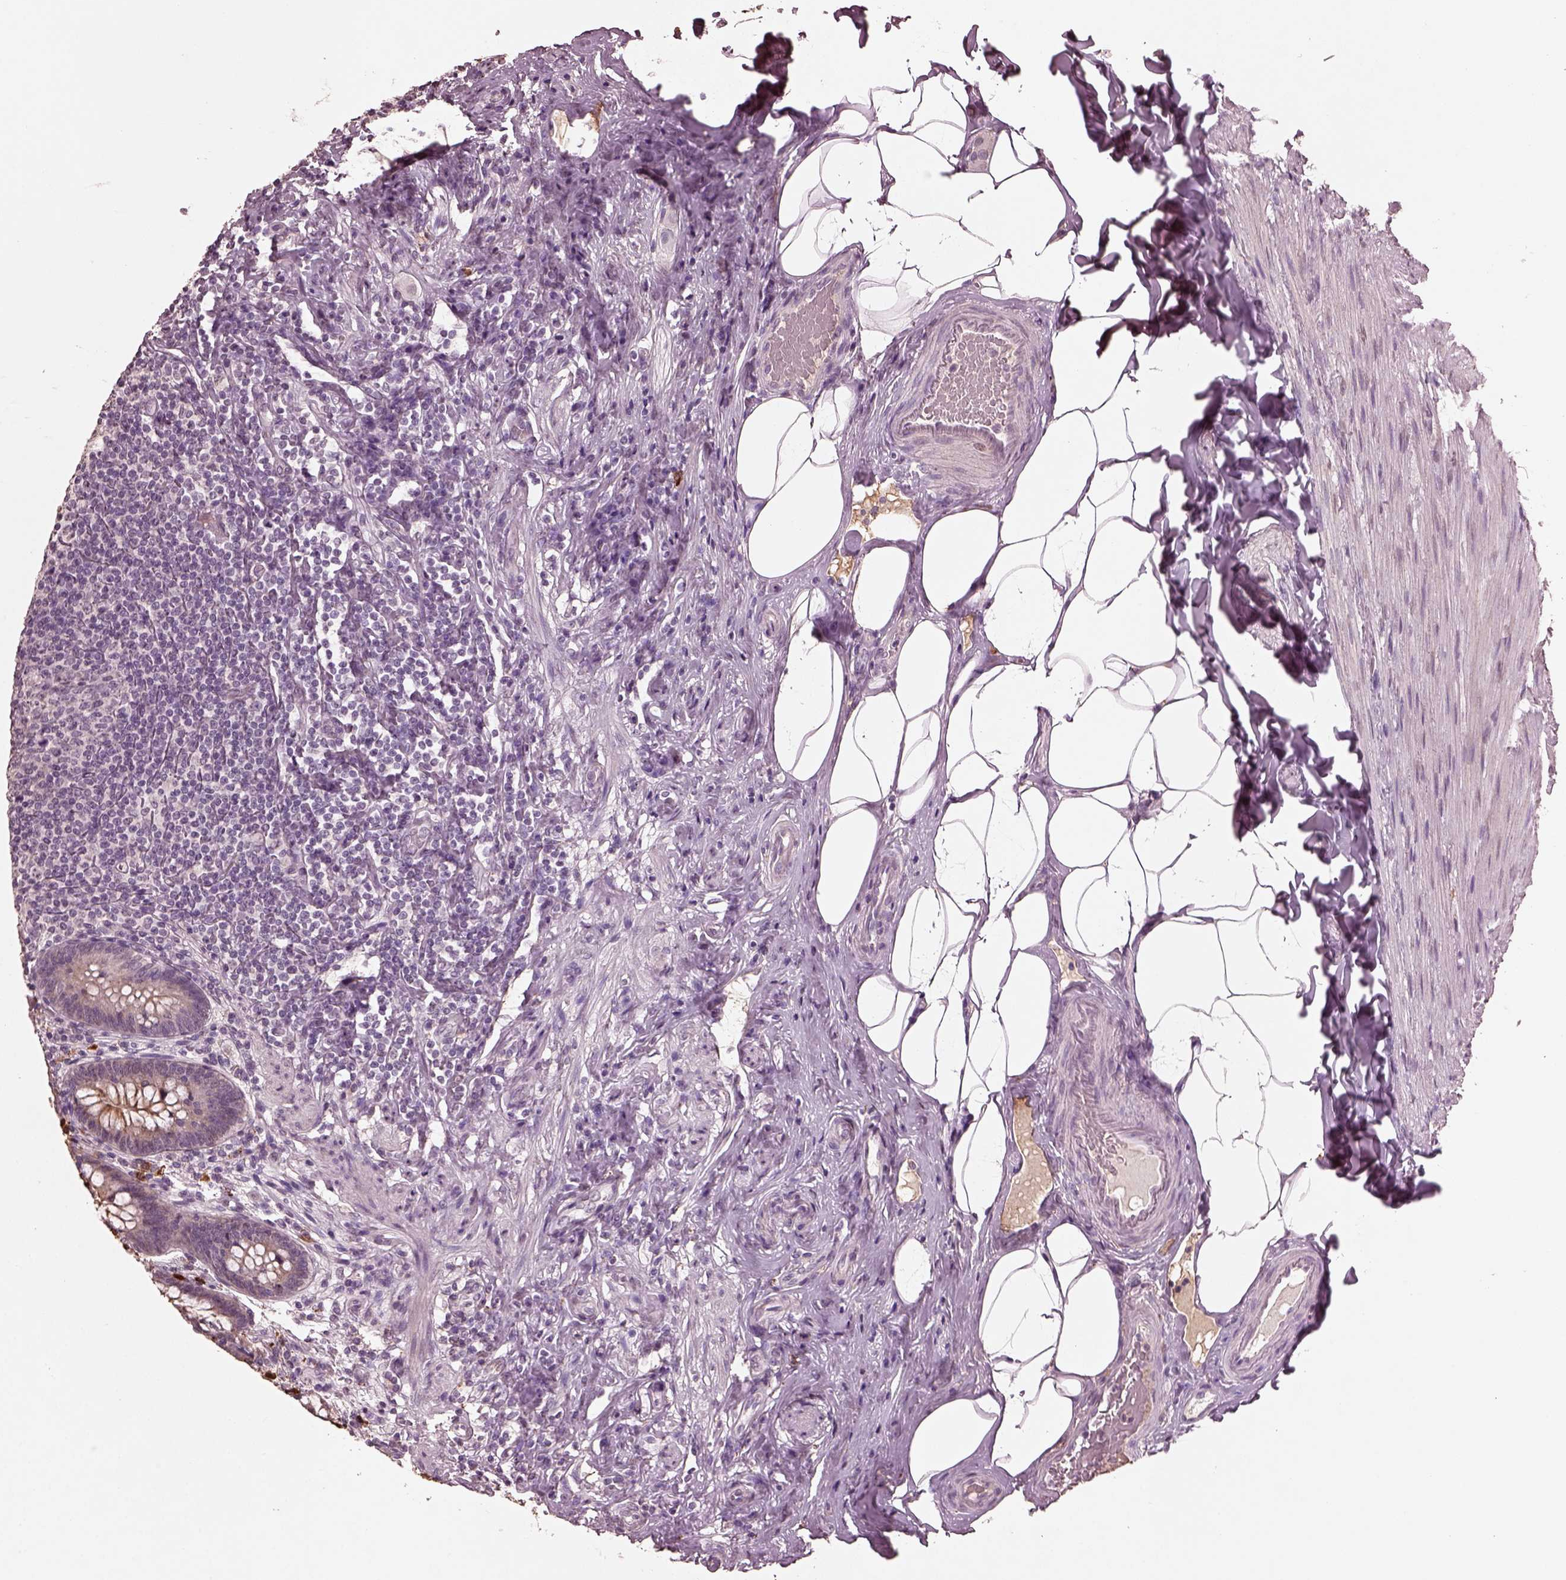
{"staining": {"intensity": "negative", "quantity": "none", "location": "none"}, "tissue": "appendix", "cell_type": "Glandular cells", "image_type": "normal", "snomed": [{"axis": "morphology", "description": "Normal tissue, NOS"}, {"axis": "topography", "description": "Appendix"}], "caption": "A high-resolution photomicrograph shows IHC staining of unremarkable appendix, which displays no significant positivity in glandular cells.", "gene": "IL18RAP", "patient": {"sex": "male", "age": 47}}